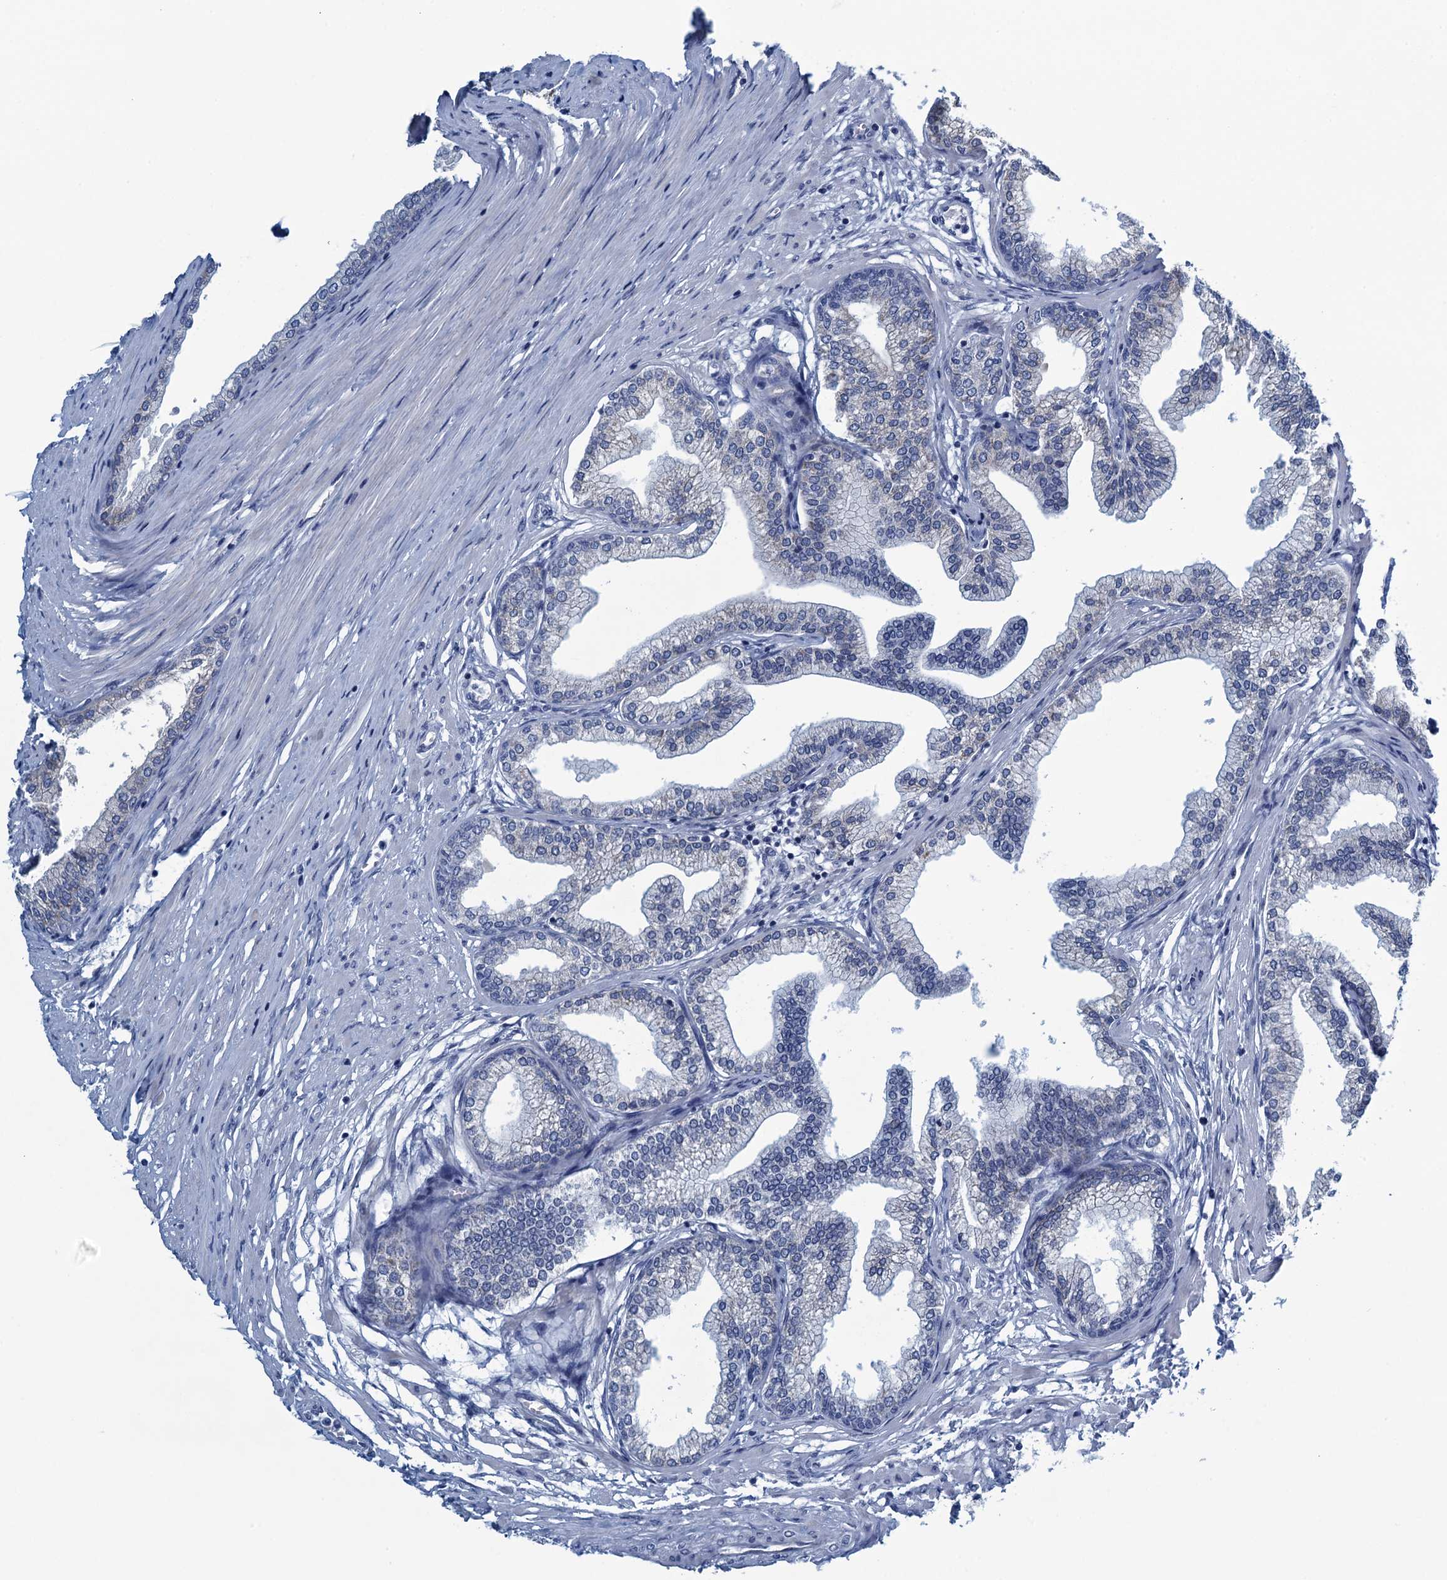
{"staining": {"intensity": "negative", "quantity": "none", "location": "none"}, "tissue": "prostate", "cell_type": "Glandular cells", "image_type": "normal", "snomed": [{"axis": "morphology", "description": "Normal tissue, NOS"}, {"axis": "morphology", "description": "Urothelial carcinoma, Low grade"}, {"axis": "topography", "description": "Urinary bladder"}, {"axis": "topography", "description": "Prostate"}], "caption": "There is no significant staining in glandular cells of prostate. (Brightfield microscopy of DAB IHC at high magnification).", "gene": "C10orf88", "patient": {"sex": "male", "age": 60}}